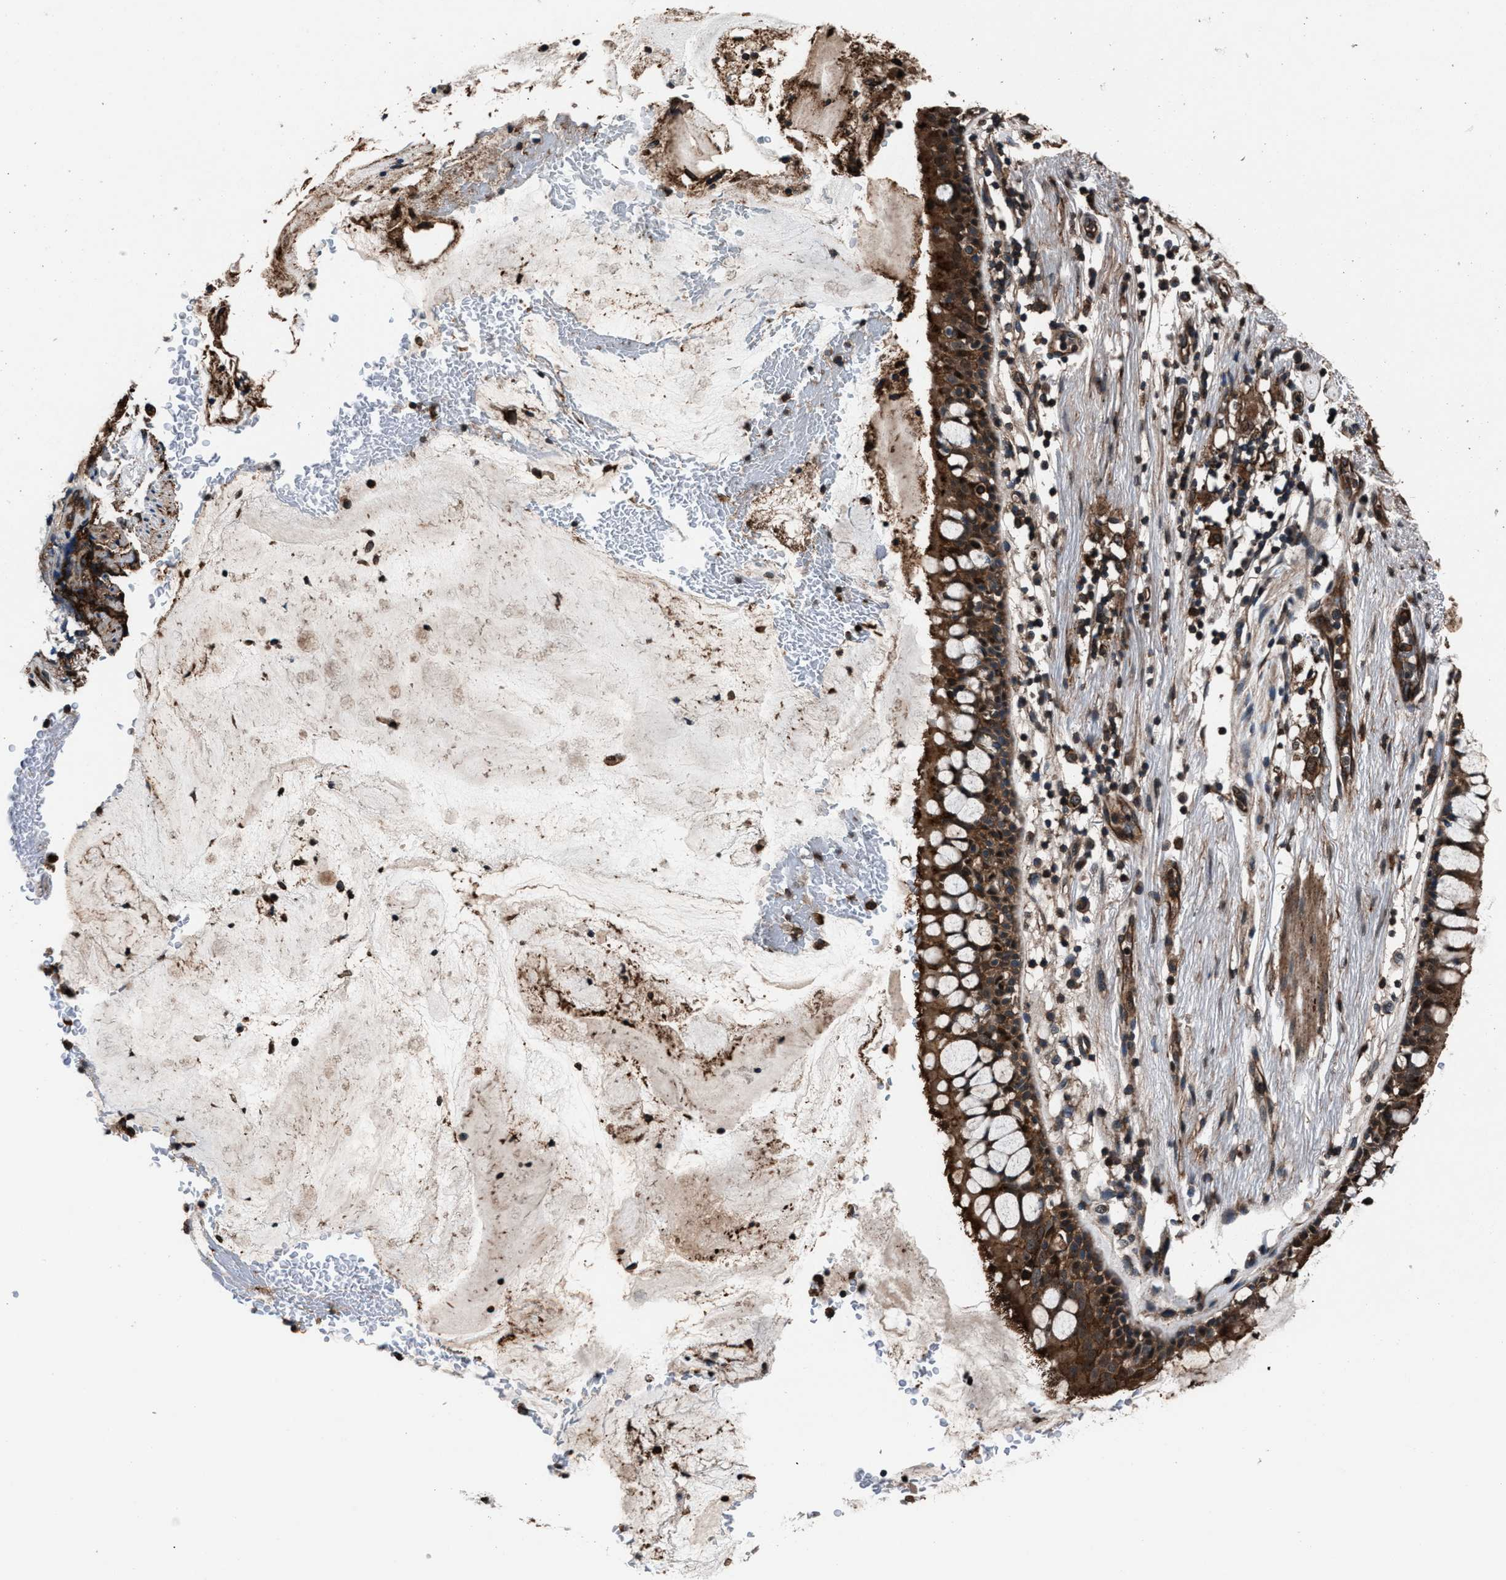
{"staining": {"intensity": "moderate", "quantity": ">75%", "location": "cytoplasmic/membranous"}, "tissue": "bronchus", "cell_type": "Respiratory epithelial cells", "image_type": "normal", "snomed": [{"axis": "morphology", "description": "Normal tissue, NOS"}, {"axis": "morphology", "description": "Inflammation, NOS"}, {"axis": "topography", "description": "Cartilage tissue"}, {"axis": "topography", "description": "Bronchus"}], "caption": "A high-resolution photomicrograph shows immunohistochemistry (IHC) staining of benign bronchus, which shows moderate cytoplasmic/membranous expression in about >75% of respiratory epithelial cells.", "gene": "MFSD11", "patient": {"sex": "male", "age": 77}}